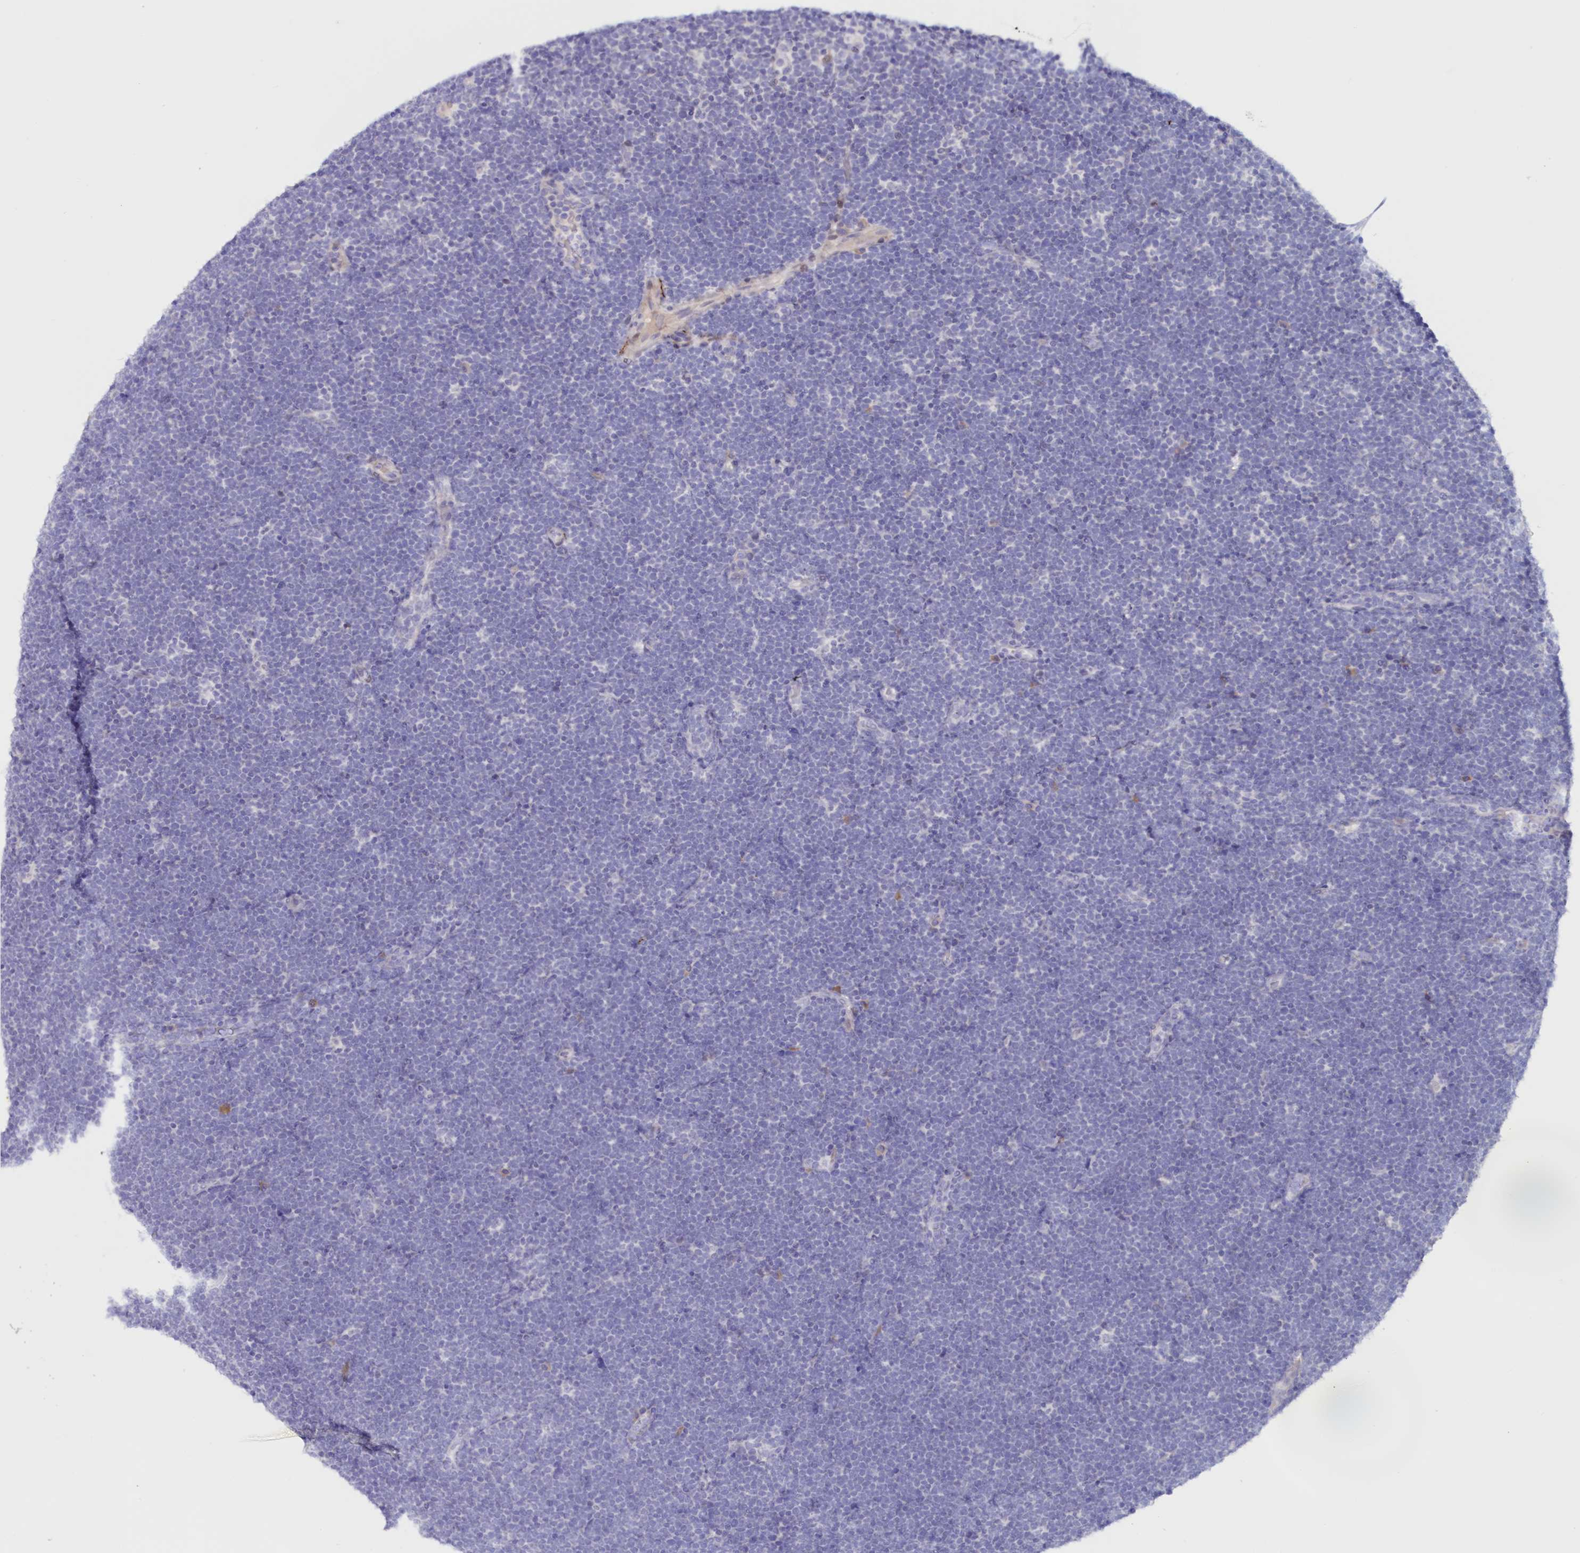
{"staining": {"intensity": "negative", "quantity": "none", "location": "none"}, "tissue": "lymphoma", "cell_type": "Tumor cells", "image_type": "cancer", "snomed": [{"axis": "morphology", "description": "Malignant lymphoma, non-Hodgkin's type, High grade"}, {"axis": "topography", "description": "Lymph node"}], "caption": "Immunohistochemistry of human high-grade malignant lymphoma, non-Hodgkin's type shows no positivity in tumor cells.", "gene": "SNED1", "patient": {"sex": "male", "age": 13}}